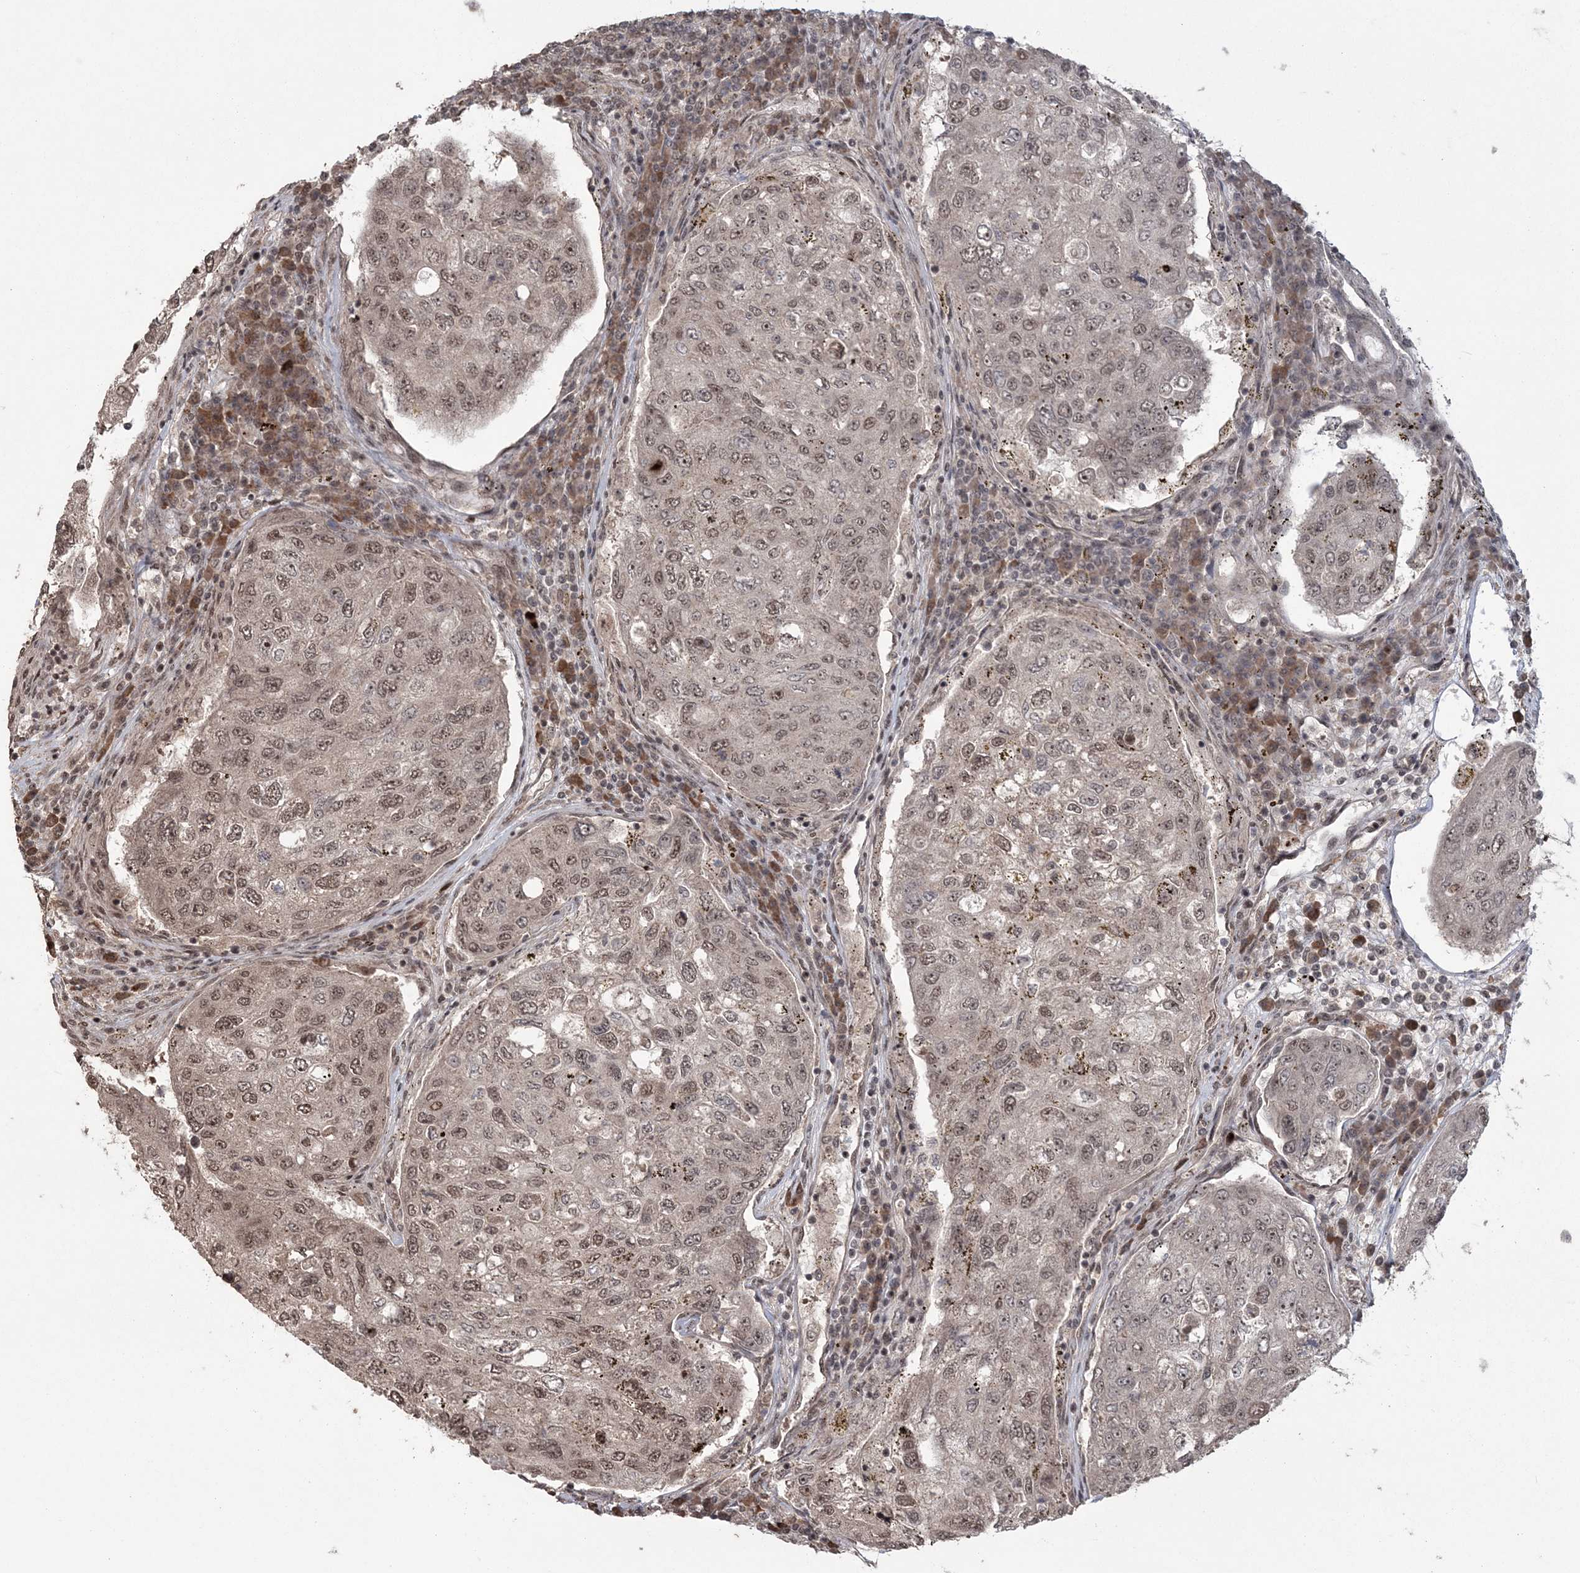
{"staining": {"intensity": "moderate", "quantity": ">75%", "location": "nuclear"}, "tissue": "urothelial cancer", "cell_type": "Tumor cells", "image_type": "cancer", "snomed": [{"axis": "morphology", "description": "Urothelial carcinoma, High grade"}, {"axis": "topography", "description": "Lymph node"}, {"axis": "topography", "description": "Urinary bladder"}], "caption": "Immunohistochemistry photomicrograph of neoplastic tissue: human urothelial cancer stained using immunohistochemistry exhibits medium levels of moderate protein expression localized specifically in the nuclear of tumor cells, appearing as a nuclear brown color.", "gene": "EPB41L4A", "patient": {"sex": "male", "age": 51}}